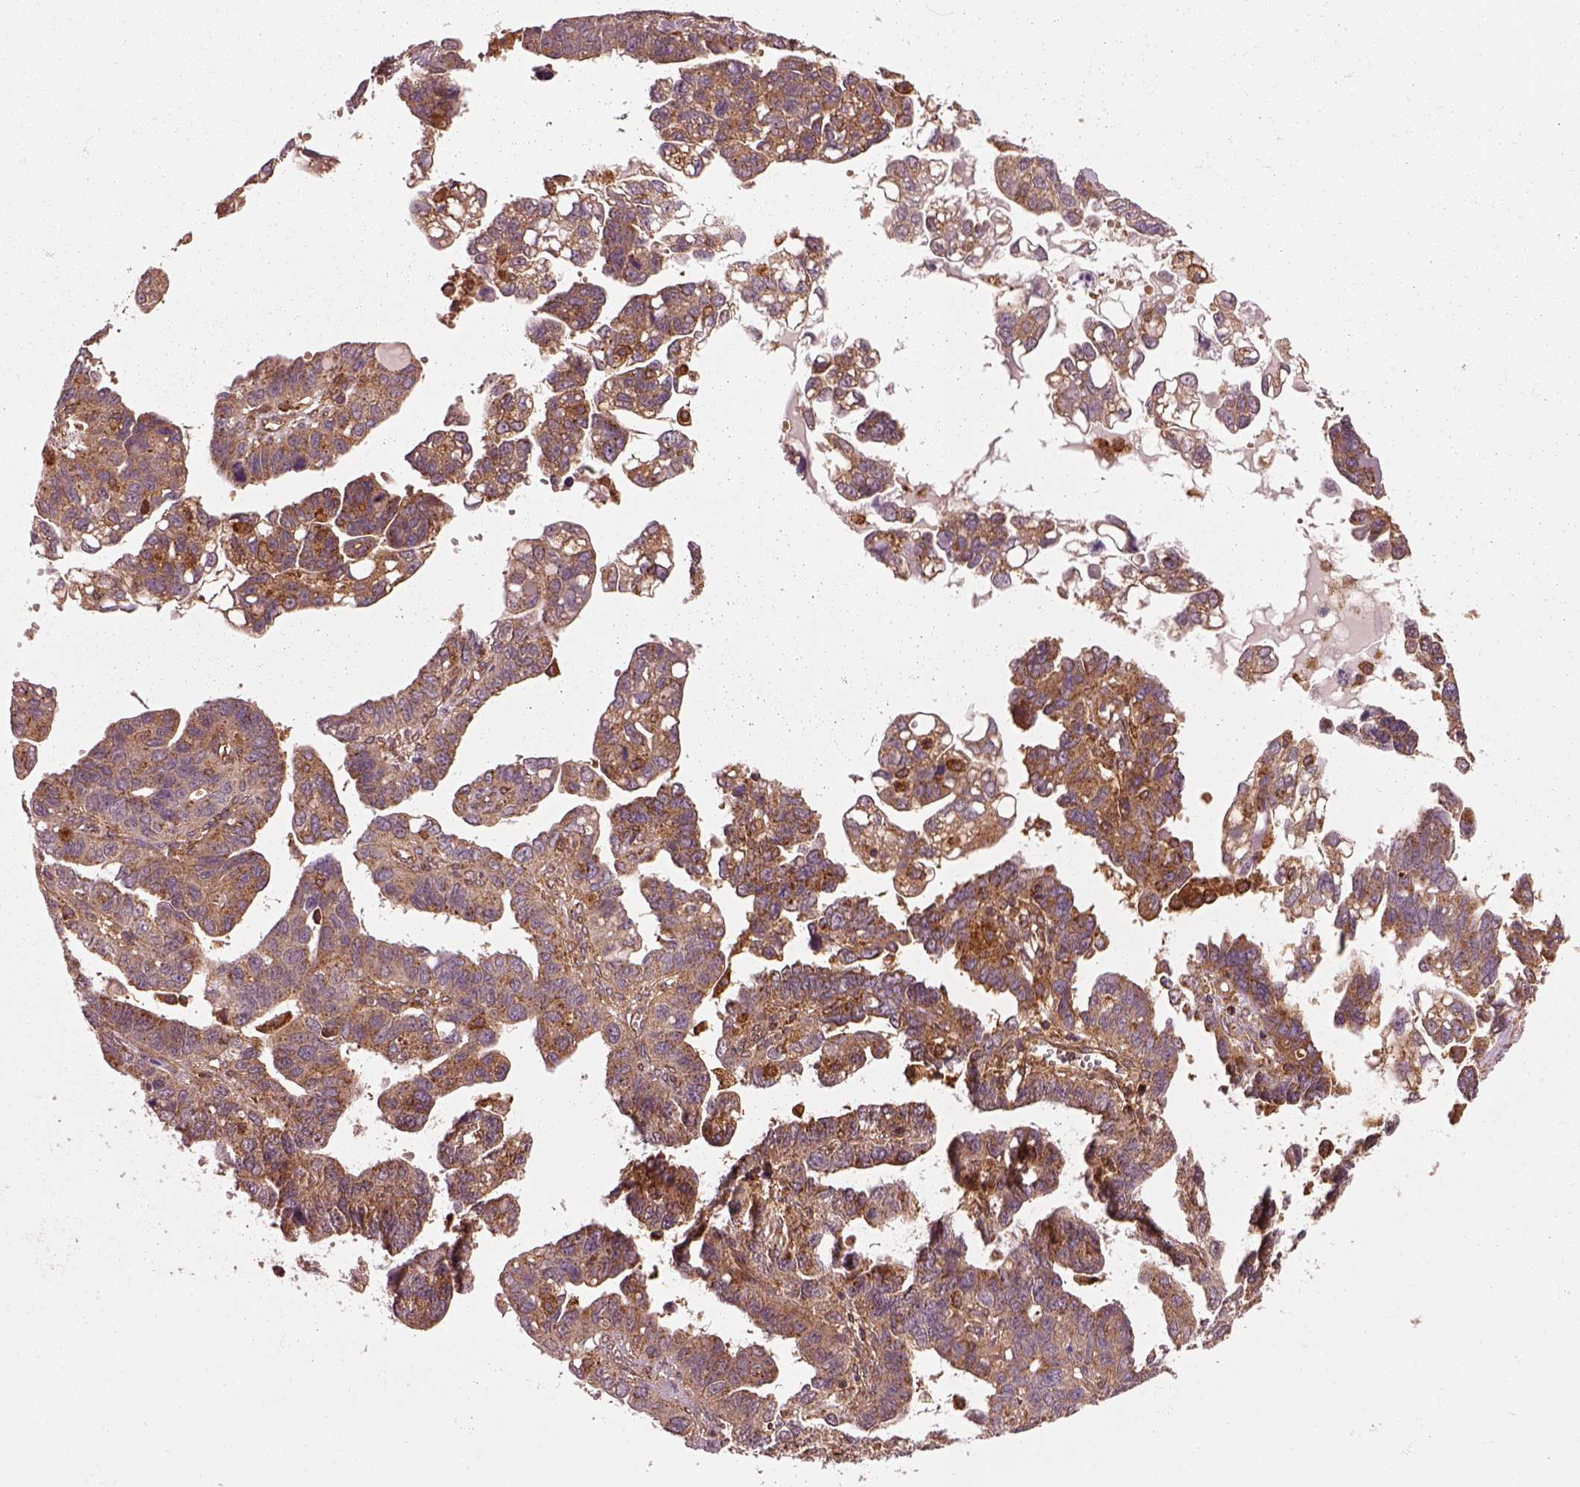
{"staining": {"intensity": "strong", "quantity": "<25%", "location": "cytoplasmic/membranous"}, "tissue": "ovarian cancer", "cell_type": "Tumor cells", "image_type": "cancer", "snomed": [{"axis": "morphology", "description": "Cystadenocarcinoma, serous, NOS"}, {"axis": "topography", "description": "Ovary"}], "caption": "The histopathology image reveals staining of serous cystadenocarcinoma (ovarian), revealing strong cytoplasmic/membranous protein positivity (brown color) within tumor cells.", "gene": "WASHC2A", "patient": {"sex": "female", "age": 69}}